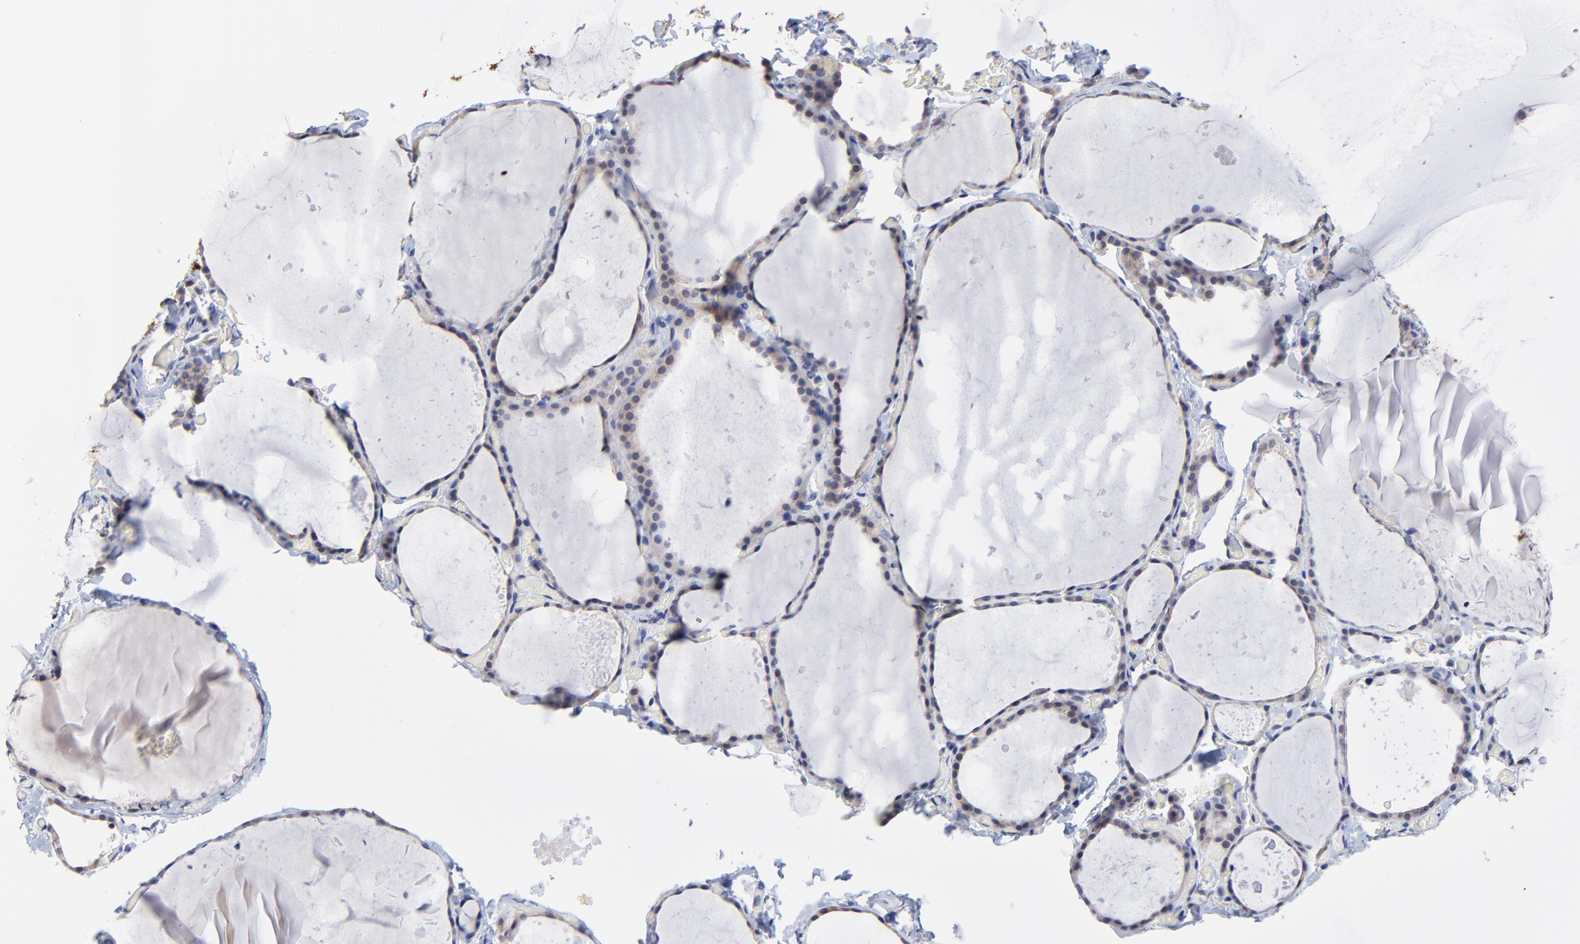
{"staining": {"intensity": "weak", "quantity": ">75%", "location": "cytoplasmic/membranous"}, "tissue": "thyroid gland", "cell_type": "Glandular cells", "image_type": "normal", "snomed": [{"axis": "morphology", "description": "Normal tissue, NOS"}, {"axis": "topography", "description": "Thyroid gland"}], "caption": "Weak cytoplasmic/membranous expression for a protein is seen in approximately >75% of glandular cells of normal thyroid gland using immunohistochemistry.", "gene": "FBXO8", "patient": {"sex": "female", "age": 22}}